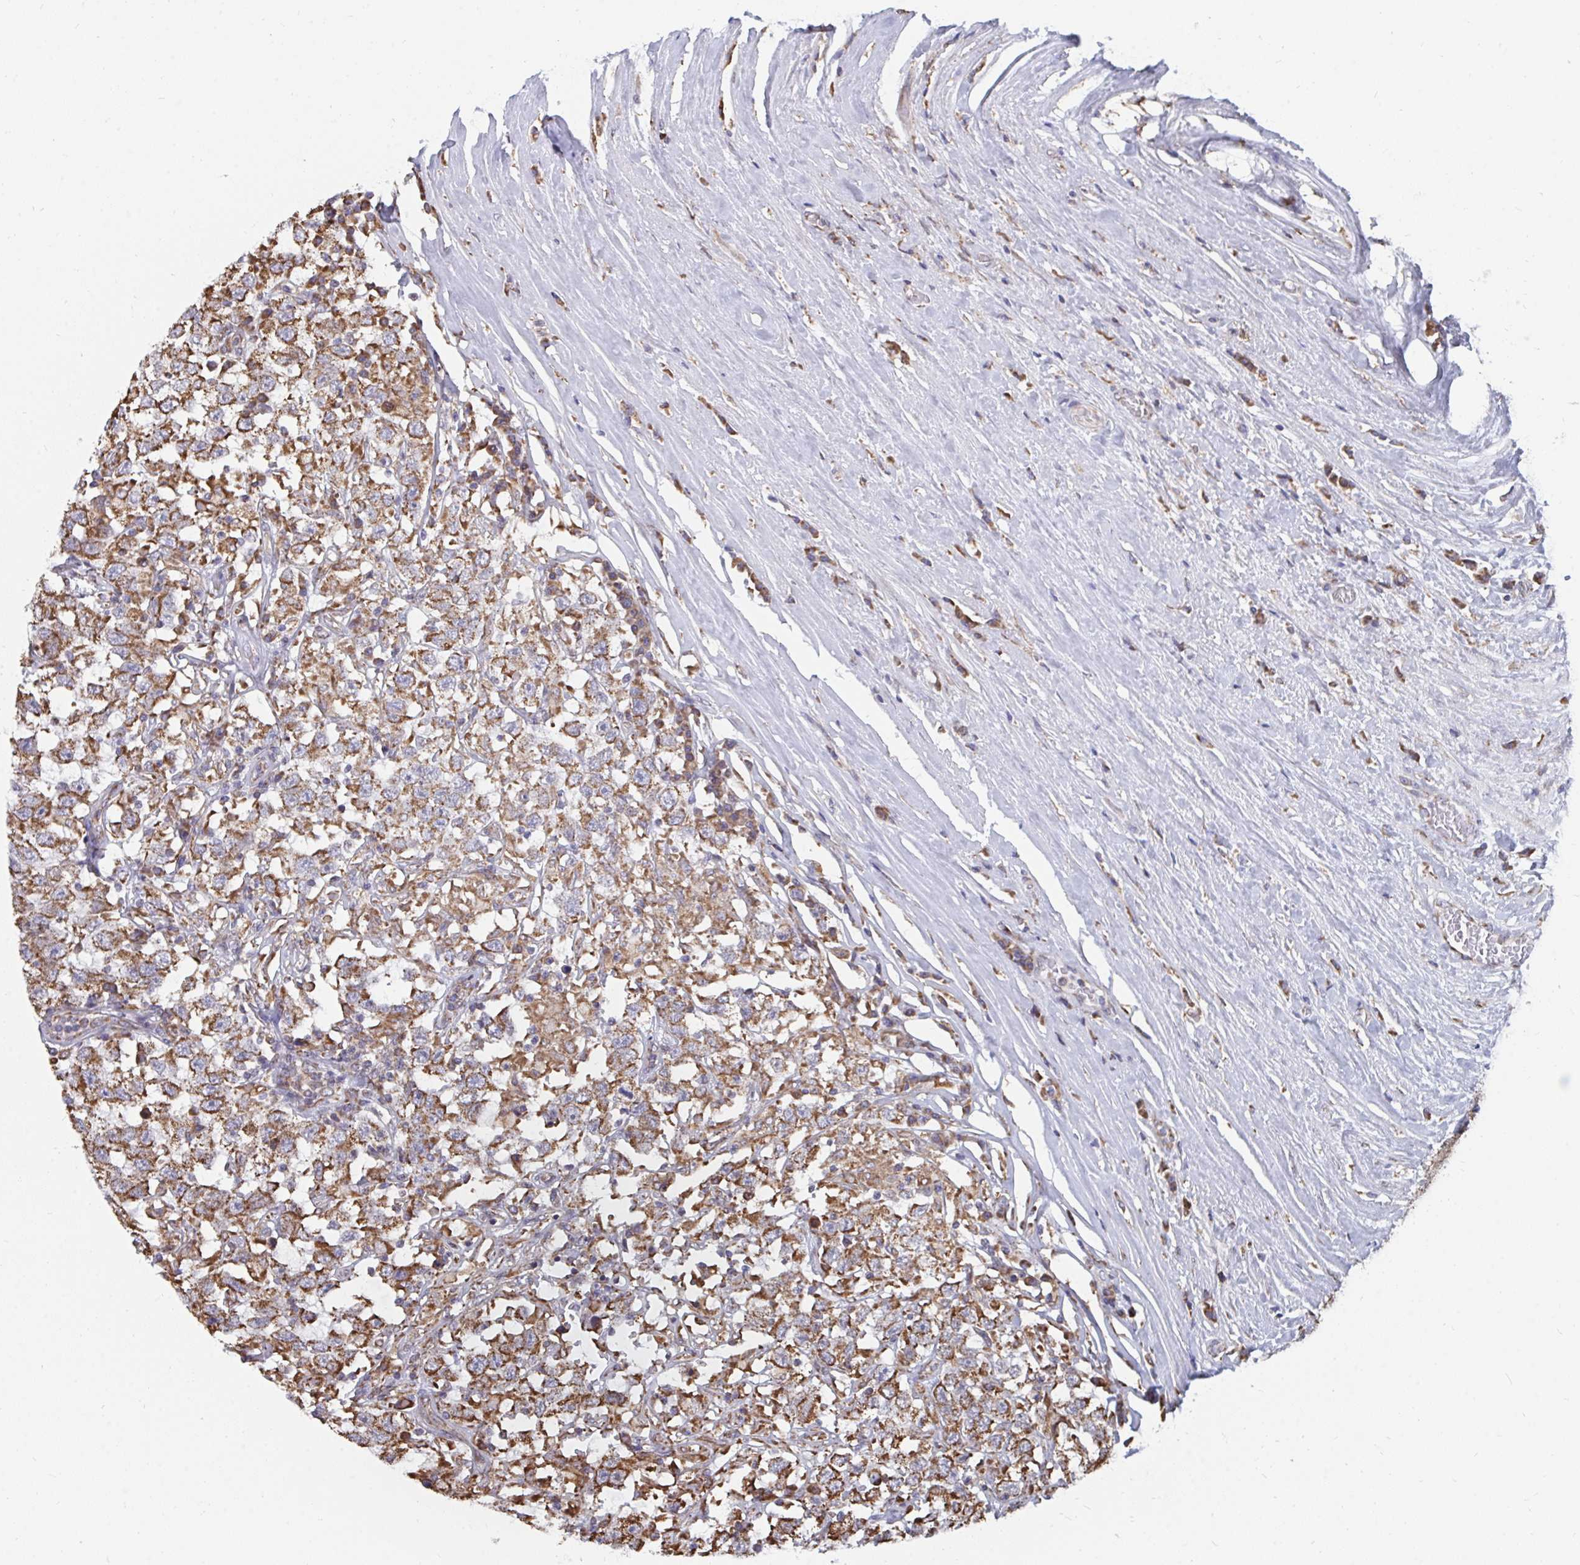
{"staining": {"intensity": "moderate", "quantity": ">75%", "location": "cytoplasmic/membranous"}, "tissue": "testis cancer", "cell_type": "Tumor cells", "image_type": "cancer", "snomed": [{"axis": "morphology", "description": "Seminoma, NOS"}, {"axis": "topography", "description": "Testis"}], "caption": "Brown immunohistochemical staining in human testis seminoma exhibits moderate cytoplasmic/membranous staining in approximately >75% of tumor cells. Ihc stains the protein in brown and the nuclei are stained blue.", "gene": "ELAVL1", "patient": {"sex": "male", "age": 41}}